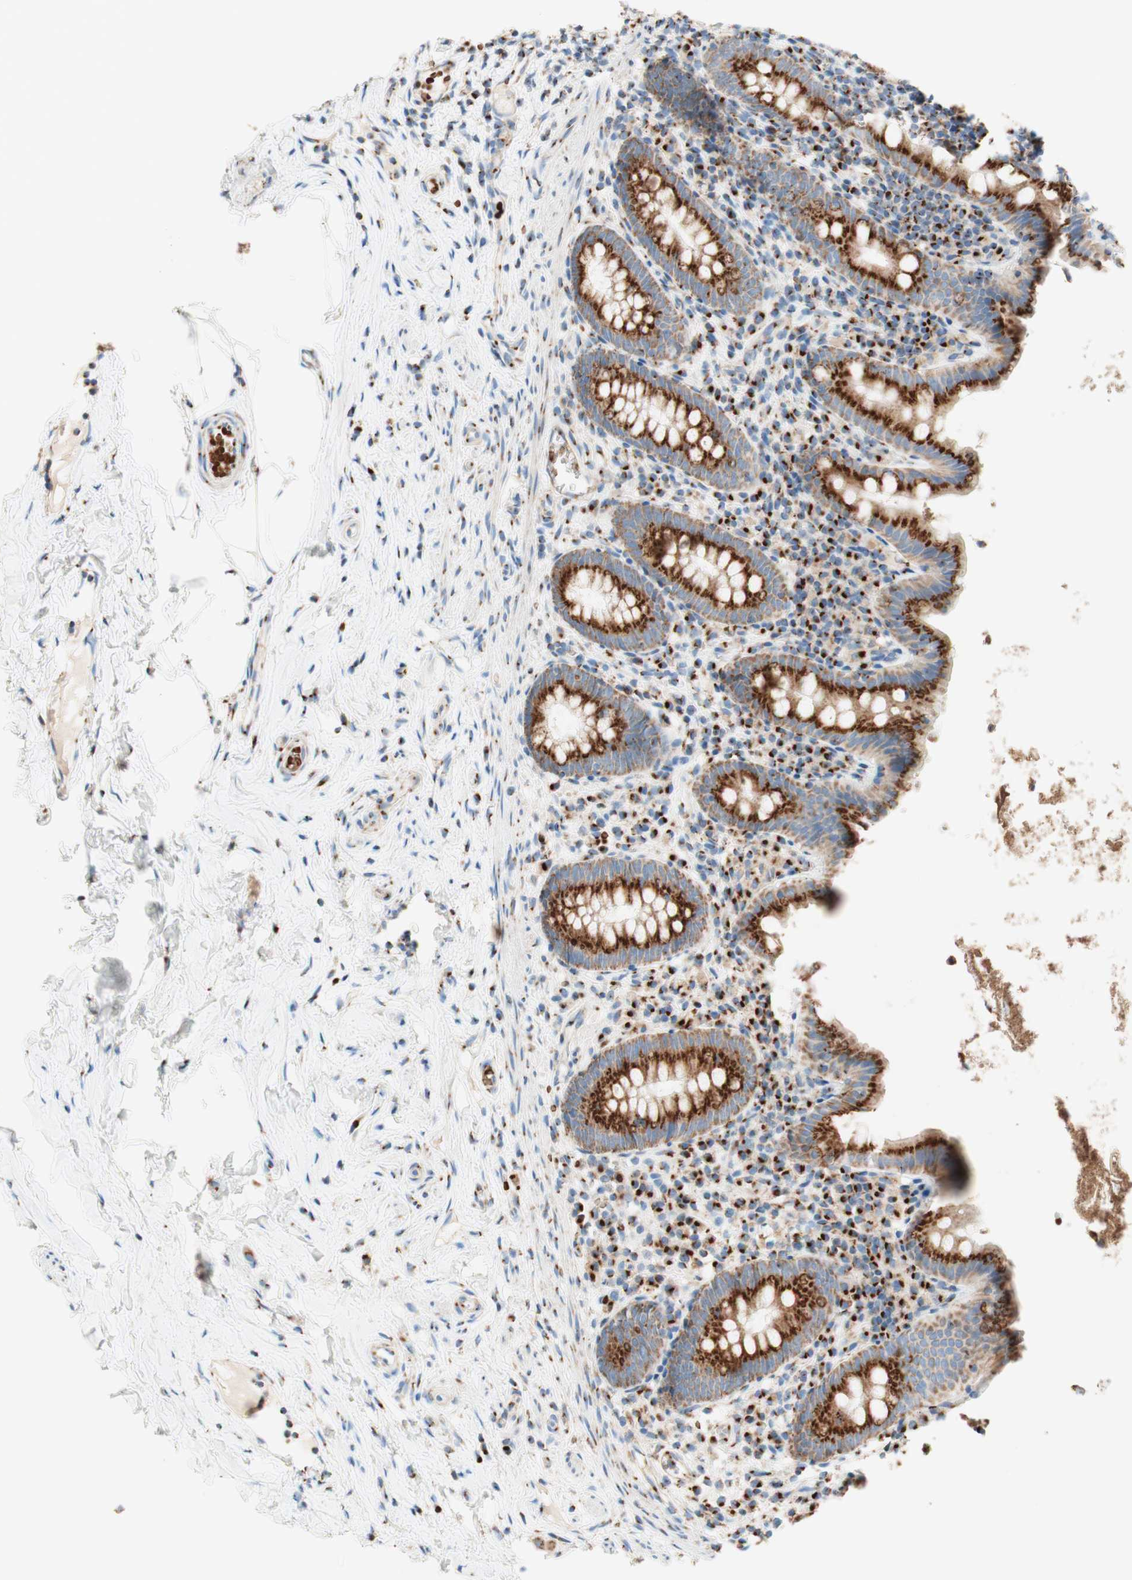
{"staining": {"intensity": "strong", "quantity": ">75%", "location": "cytoplasmic/membranous"}, "tissue": "appendix", "cell_type": "Glandular cells", "image_type": "normal", "snomed": [{"axis": "morphology", "description": "Normal tissue, NOS"}, {"axis": "topography", "description": "Appendix"}], "caption": "Benign appendix displays strong cytoplasmic/membranous expression in about >75% of glandular cells The protein of interest is shown in brown color, while the nuclei are stained blue..", "gene": "GOLGB1", "patient": {"sex": "male", "age": 52}}